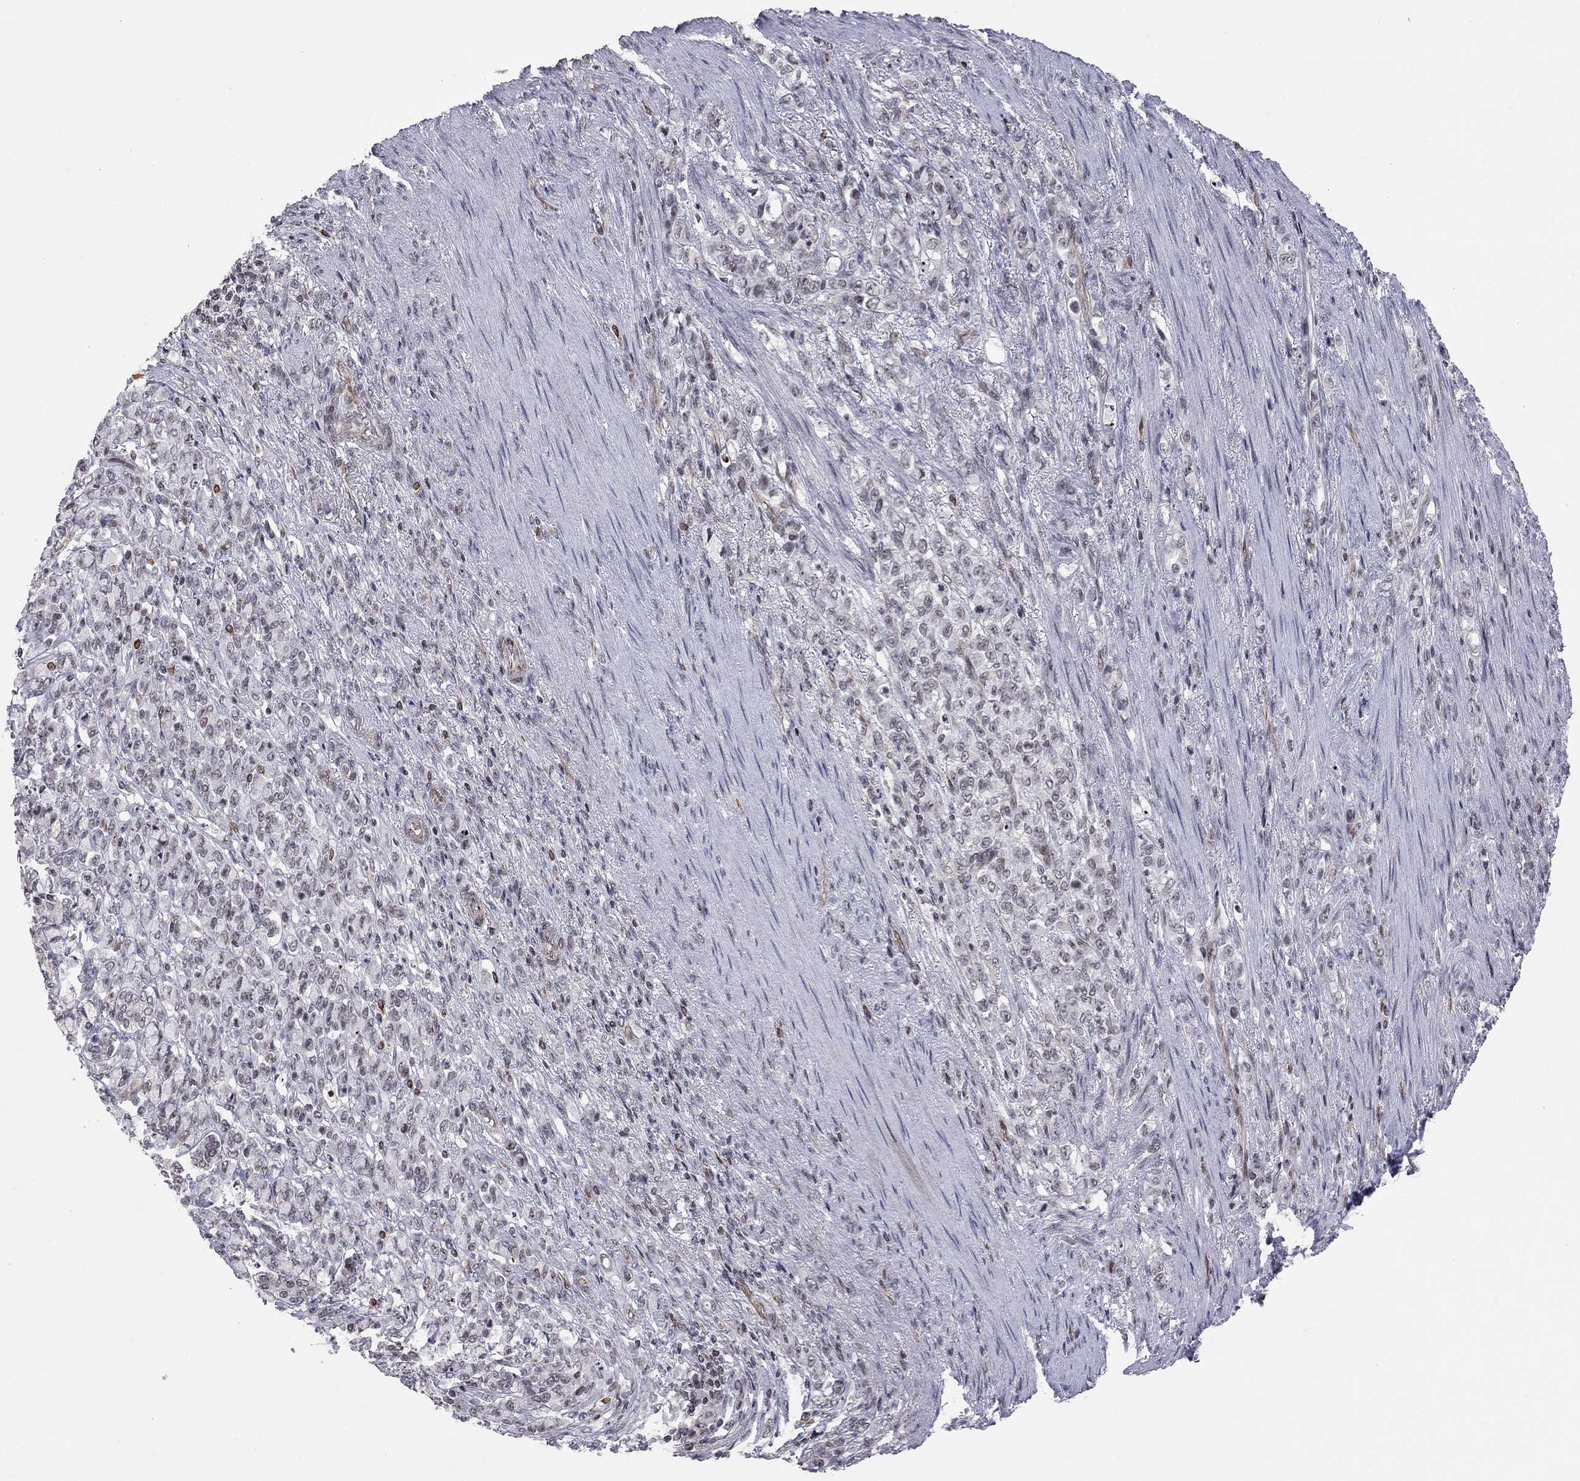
{"staining": {"intensity": "negative", "quantity": "none", "location": "none"}, "tissue": "stomach cancer", "cell_type": "Tumor cells", "image_type": "cancer", "snomed": [{"axis": "morphology", "description": "Normal tissue, NOS"}, {"axis": "morphology", "description": "Adenocarcinoma, NOS"}, {"axis": "topography", "description": "Stomach"}], "caption": "Immunohistochemistry photomicrograph of neoplastic tissue: human stomach cancer stained with DAB (3,3'-diaminobenzidine) reveals no significant protein expression in tumor cells. (Immunohistochemistry (ihc), brightfield microscopy, high magnification).", "gene": "MTNR1B", "patient": {"sex": "female", "age": 79}}